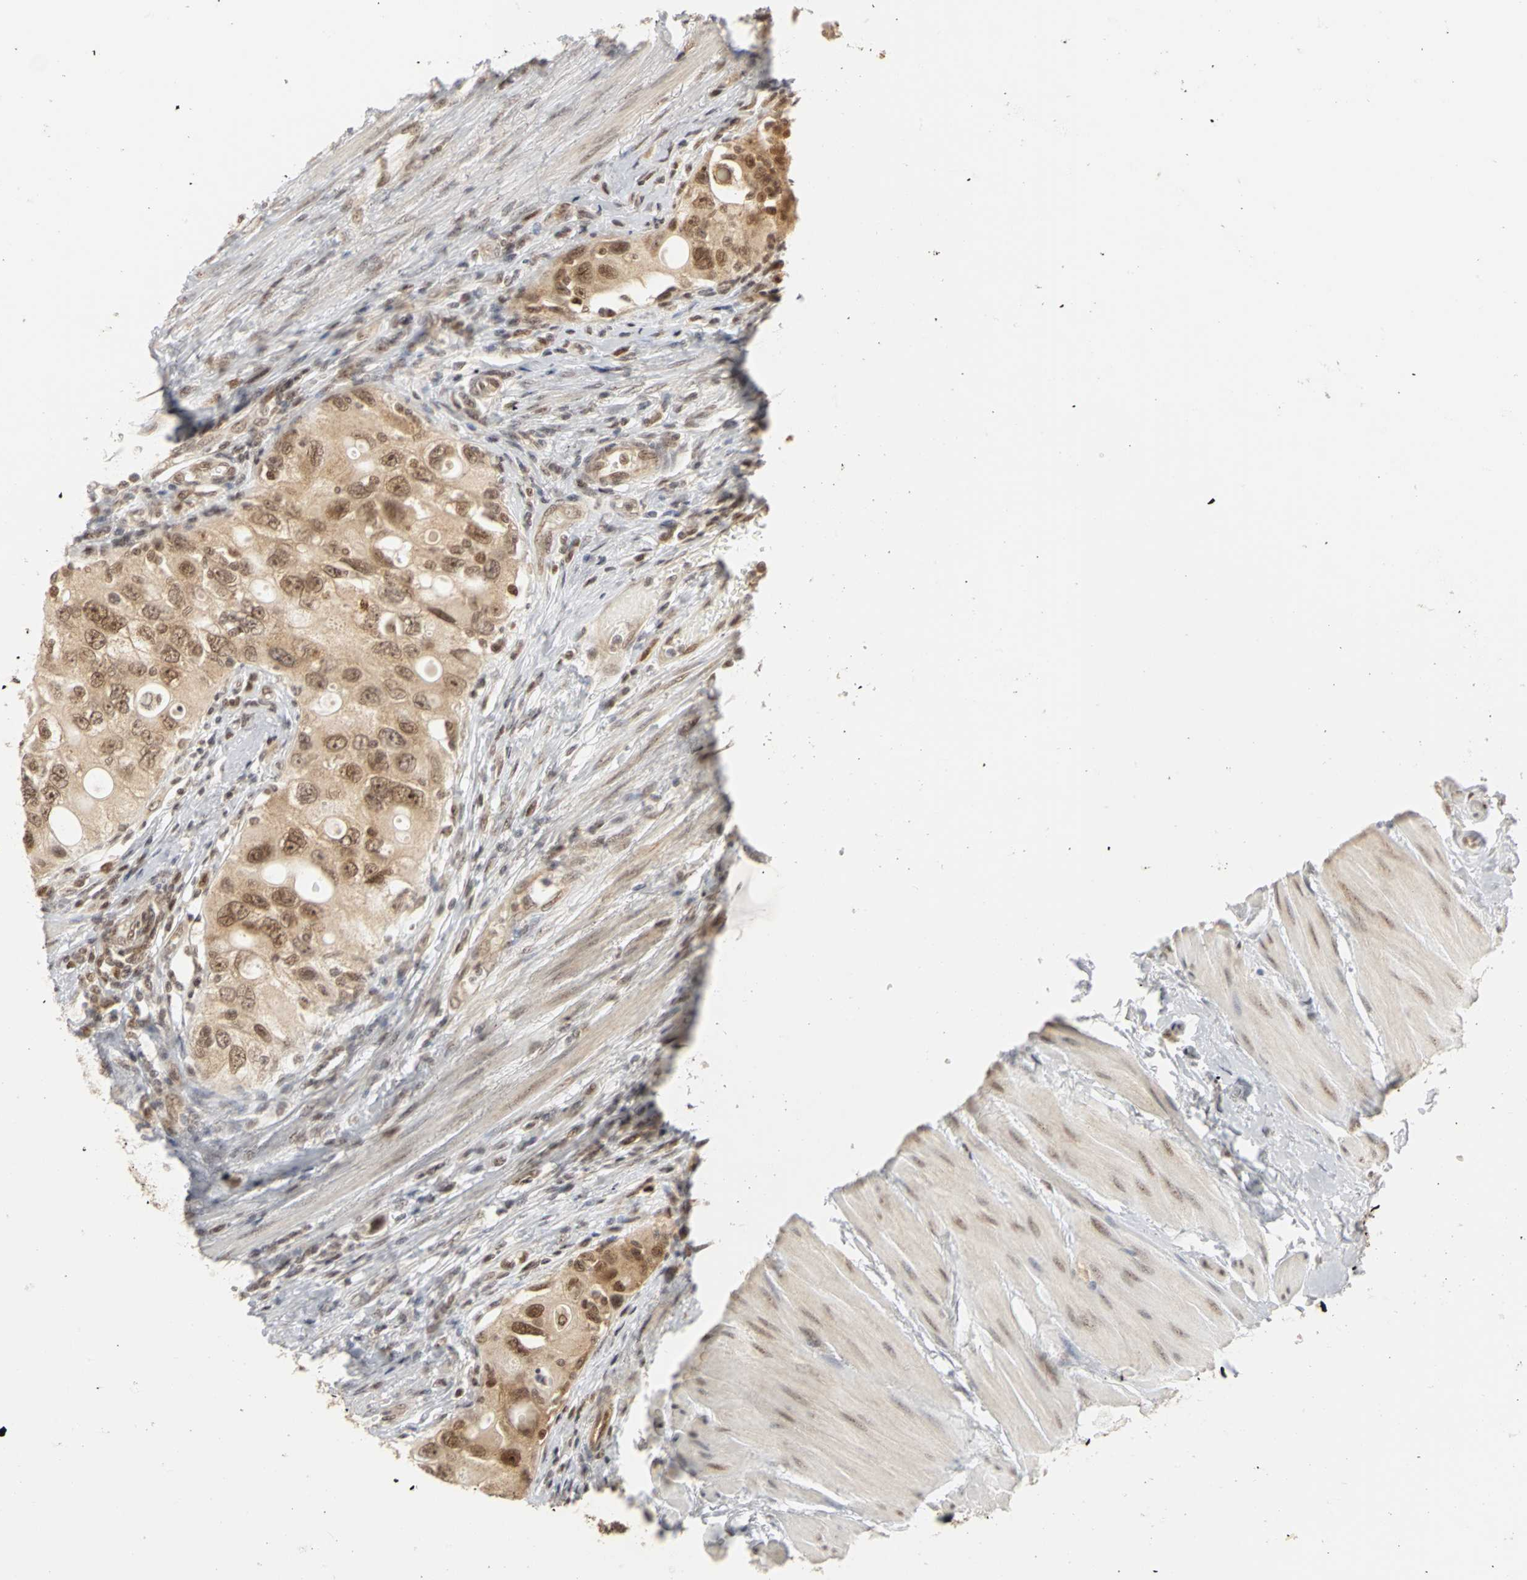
{"staining": {"intensity": "moderate", "quantity": ">75%", "location": "cytoplasmic/membranous,nuclear"}, "tissue": "urothelial cancer", "cell_type": "Tumor cells", "image_type": "cancer", "snomed": [{"axis": "morphology", "description": "Urothelial carcinoma, High grade"}, {"axis": "topography", "description": "Urinary bladder"}], "caption": "Immunohistochemistry micrograph of human urothelial cancer stained for a protein (brown), which displays medium levels of moderate cytoplasmic/membranous and nuclear positivity in approximately >75% of tumor cells.", "gene": "CSNK2B", "patient": {"sex": "female", "age": 56}}